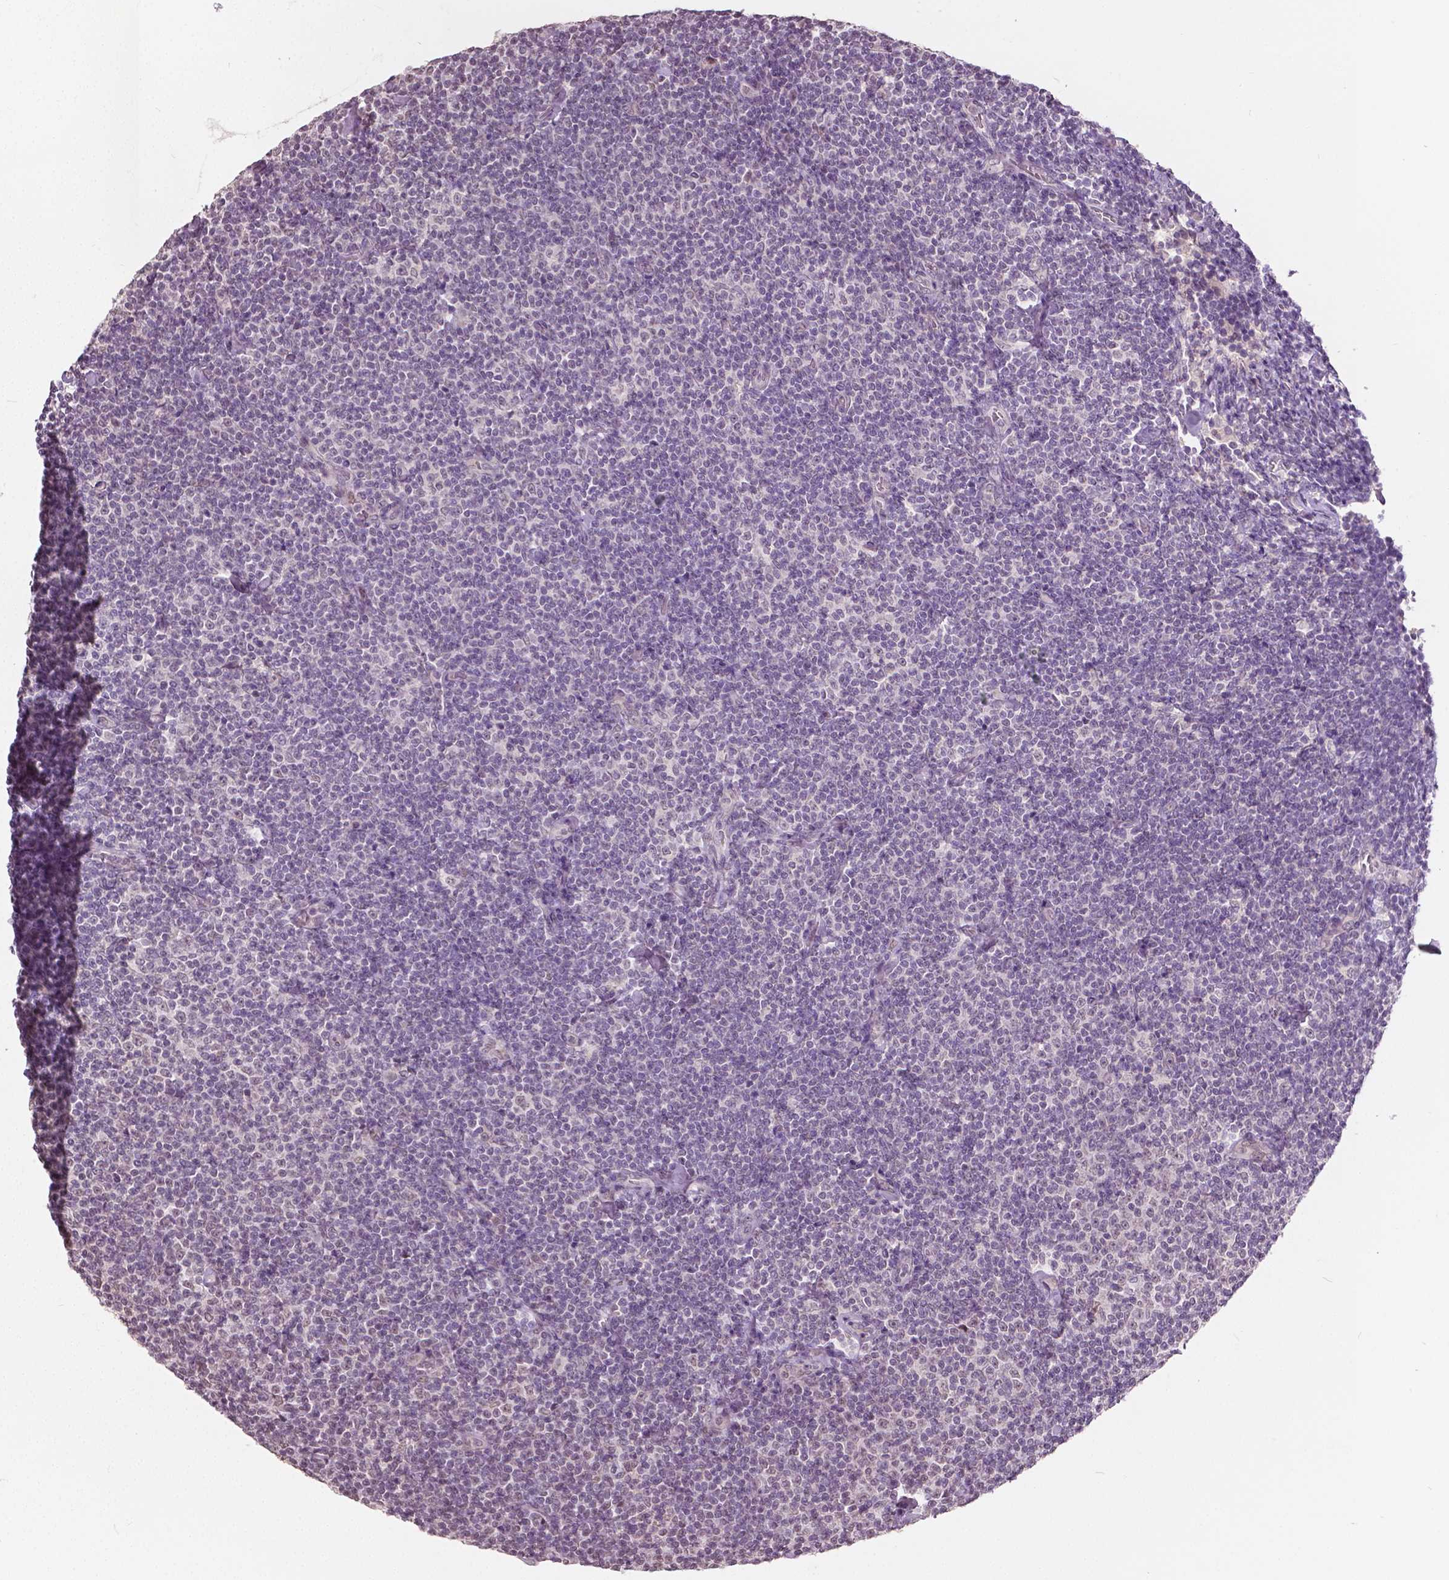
{"staining": {"intensity": "negative", "quantity": "none", "location": "none"}, "tissue": "lymphoma", "cell_type": "Tumor cells", "image_type": "cancer", "snomed": [{"axis": "morphology", "description": "Malignant lymphoma, non-Hodgkin's type, Low grade"}, {"axis": "topography", "description": "Lymph node"}], "caption": "Lymphoma stained for a protein using immunohistochemistry (IHC) shows no positivity tumor cells.", "gene": "HOXA10", "patient": {"sex": "male", "age": 81}}